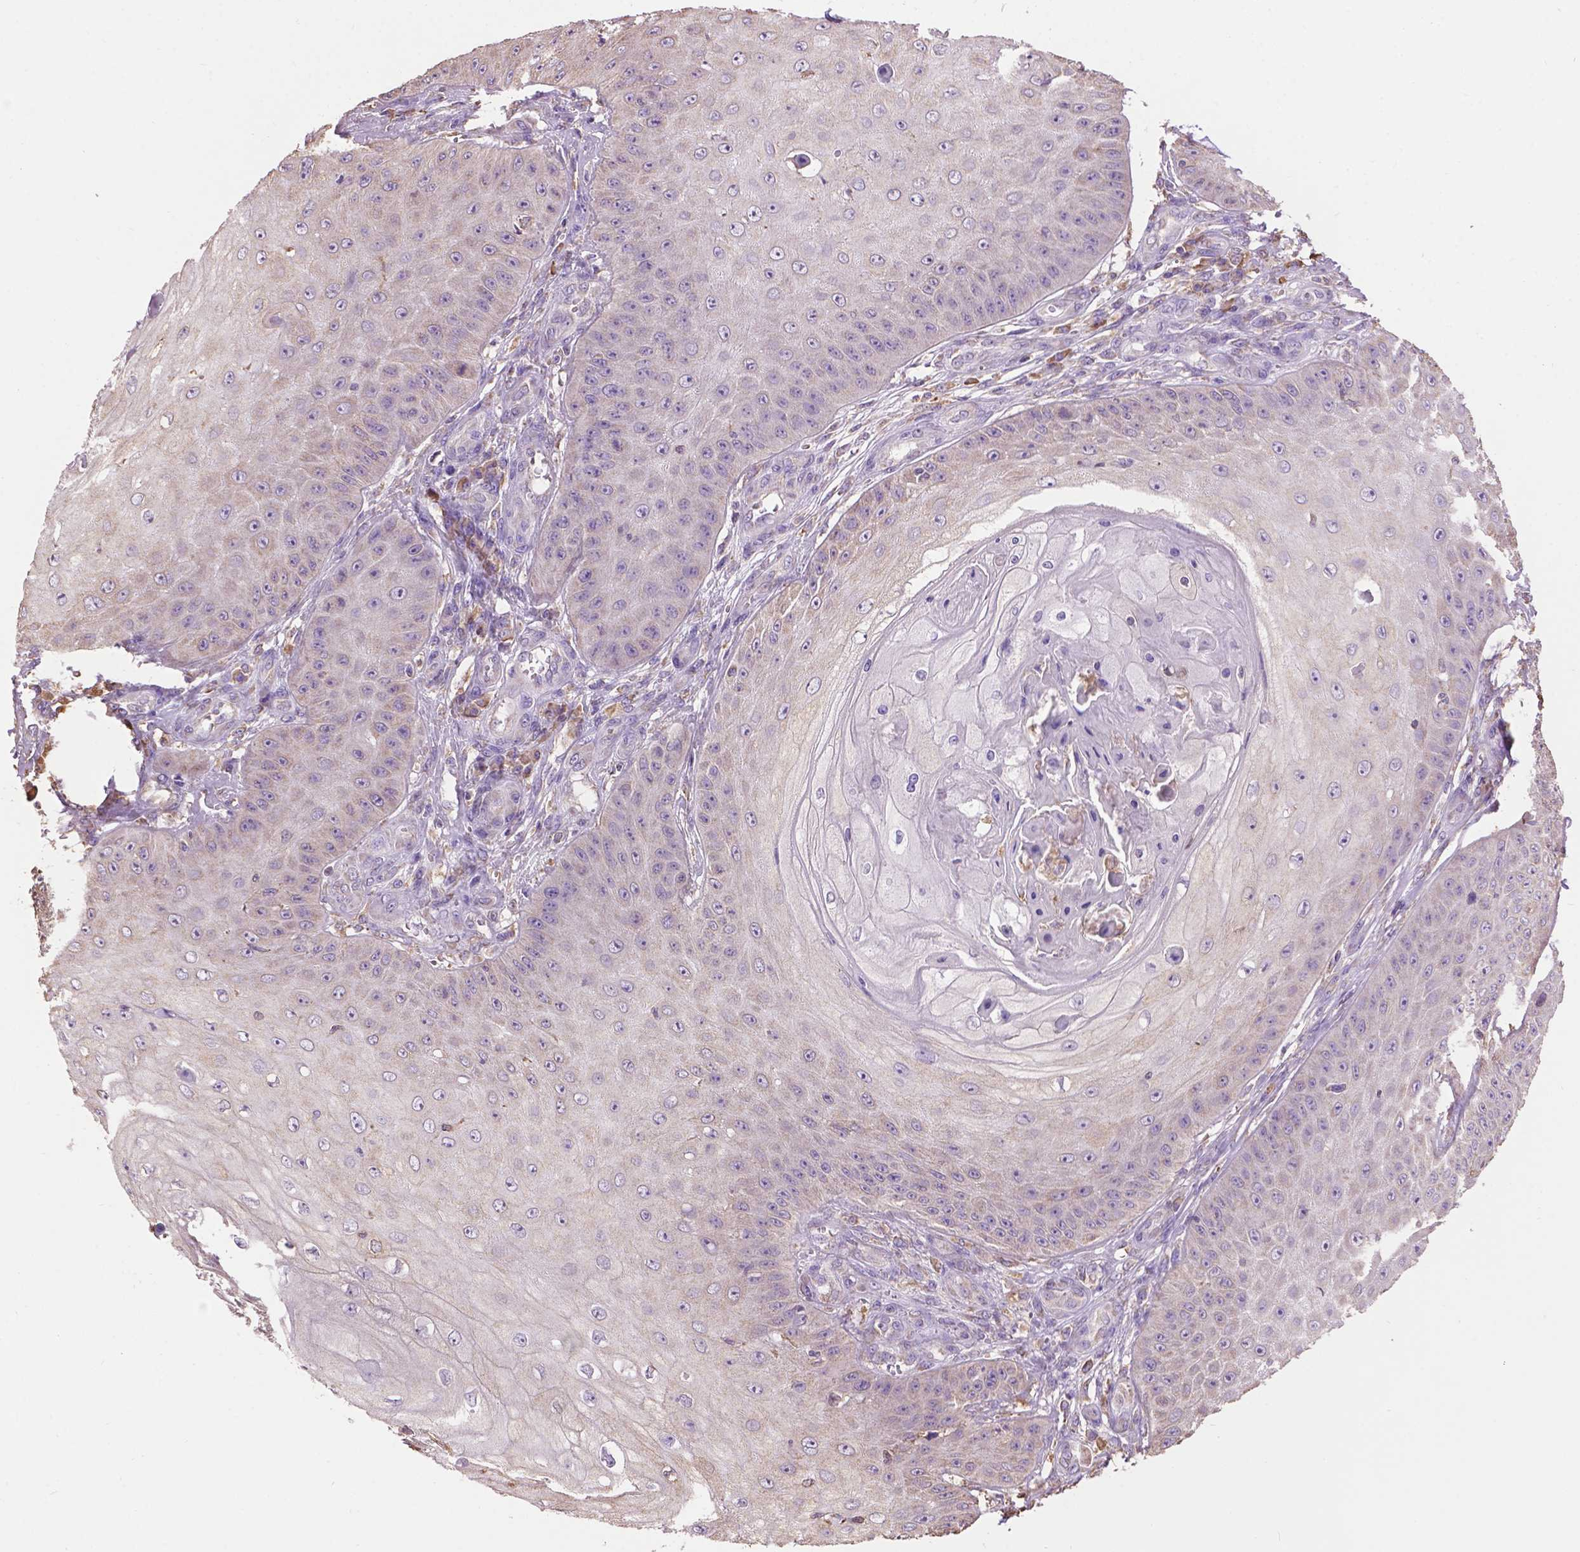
{"staining": {"intensity": "negative", "quantity": "none", "location": "none"}, "tissue": "skin cancer", "cell_type": "Tumor cells", "image_type": "cancer", "snomed": [{"axis": "morphology", "description": "Squamous cell carcinoma, NOS"}, {"axis": "topography", "description": "Skin"}], "caption": "High power microscopy histopathology image of an immunohistochemistry (IHC) histopathology image of skin cancer (squamous cell carcinoma), revealing no significant staining in tumor cells.", "gene": "PPP2R5E", "patient": {"sex": "male", "age": 70}}